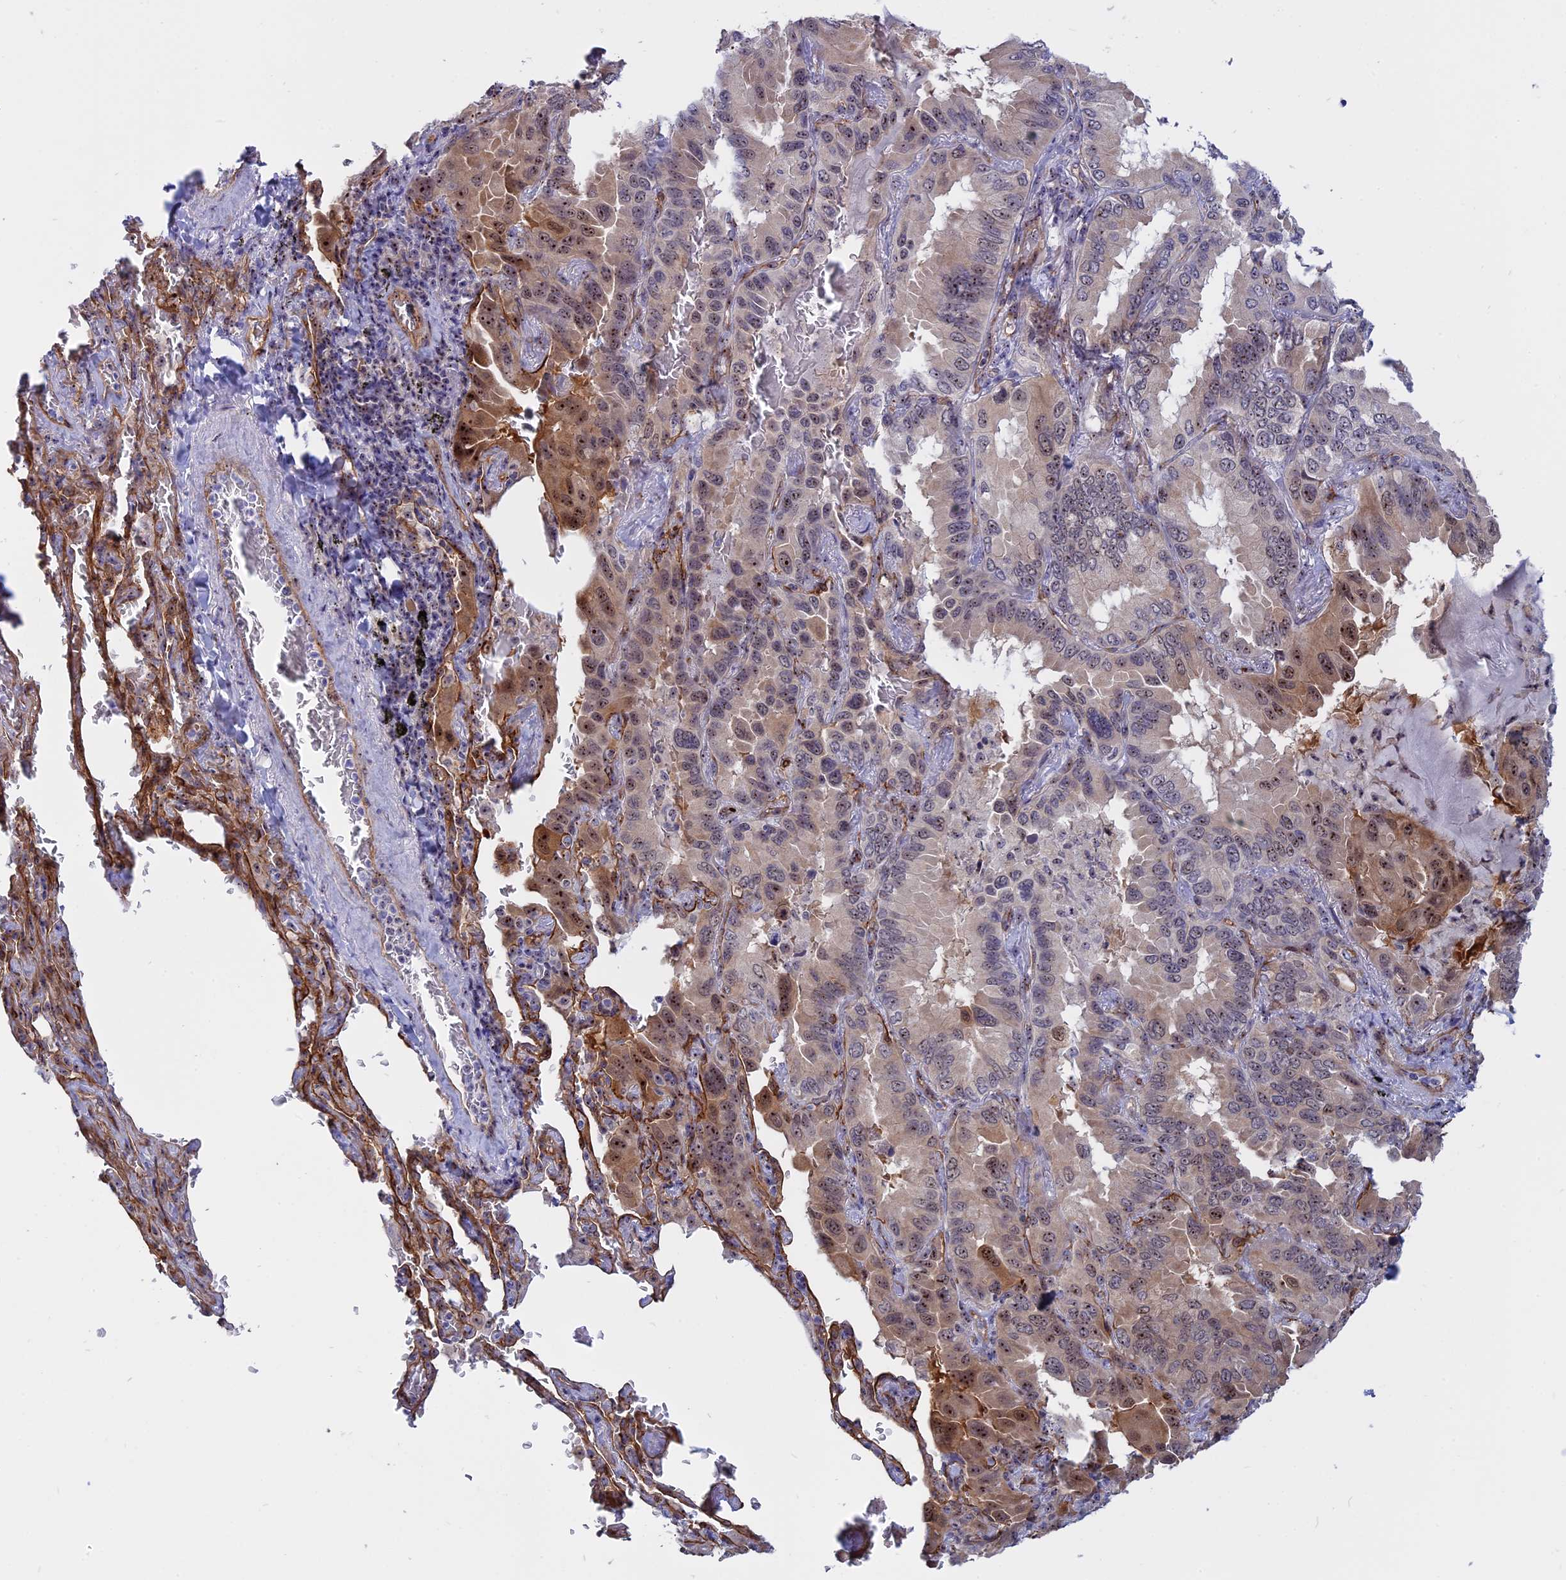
{"staining": {"intensity": "moderate", "quantity": "25%-75%", "location": "cytoplasmic/membranous,nuclear"}, "tissue": "lung cancer", "cell_type": "Tumor cells", "image_type": "cancer", "snomed": [{"axis": "morphology", "description": "Adenocarcinoma, NOS"}, {"axis": "topography", "description": "Lung"}], "caption": "Immunohistochemical staining of human lung adenocarcinoma shows moderate cytoplasmic/membranous and nuclear protein expression in about 25%-75% of tumor cells.", "gene": "DBNDD1", "patient": {"sex": "male", "age": 64}}